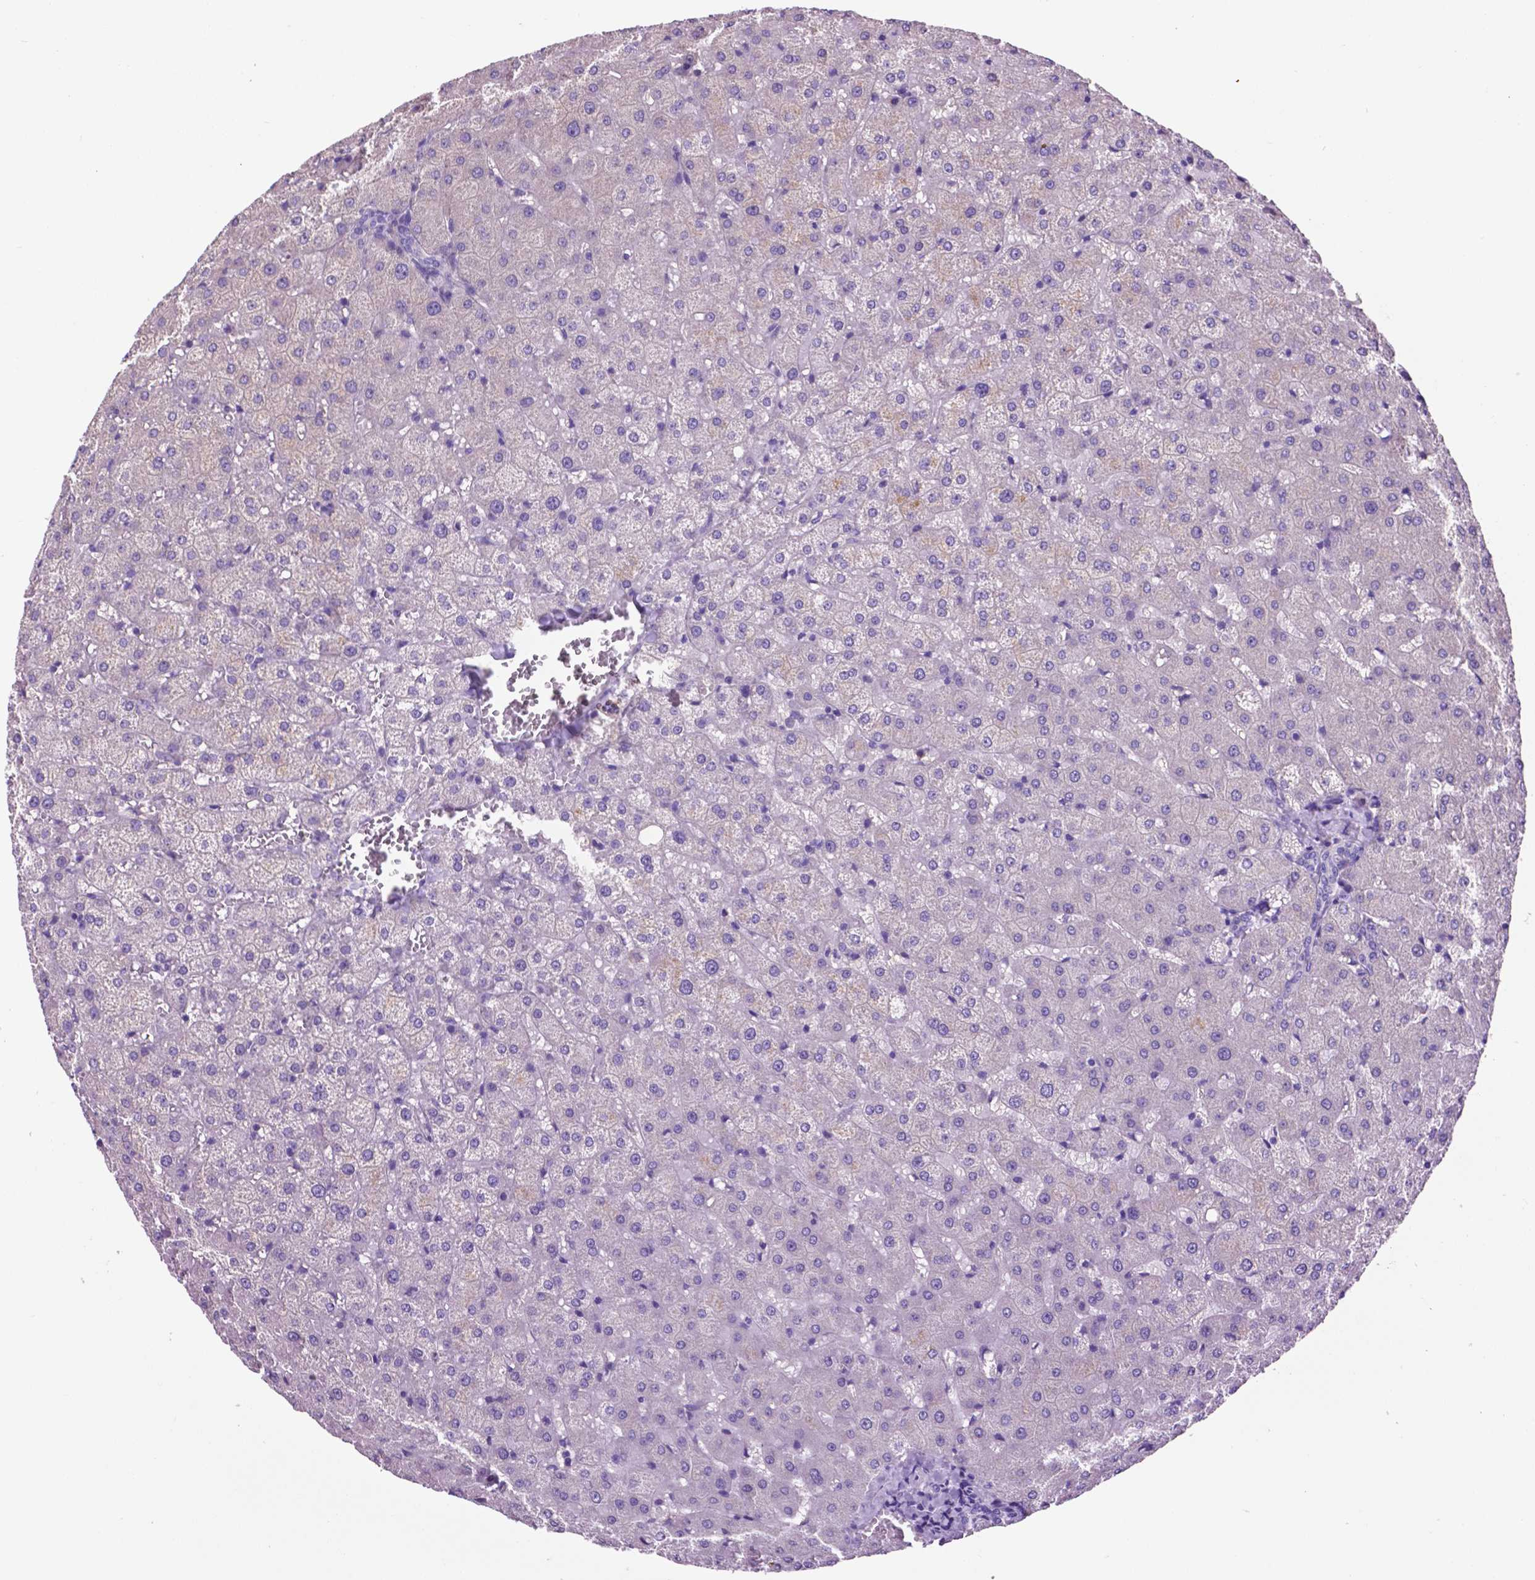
{"staining": {"intensity": "negative", "quantity": "none", "location": "none"}, "tissue": "liver", "cell_type": "Cholangiocytes", "image_type": "normal", "snomed": [{"axis": "morphology", "description": "Normal tissue, NOS"}, {"axis": "topography", "description": "Liver"}], "caption": "IHC image of normal liver: human liver stained with DAB (3,3'-diaminobenzidine) exhibits no significant protein staining in cholangiocytes.", "gene": "SPDYA", "patient": {"sex": "female", "age": 50}}